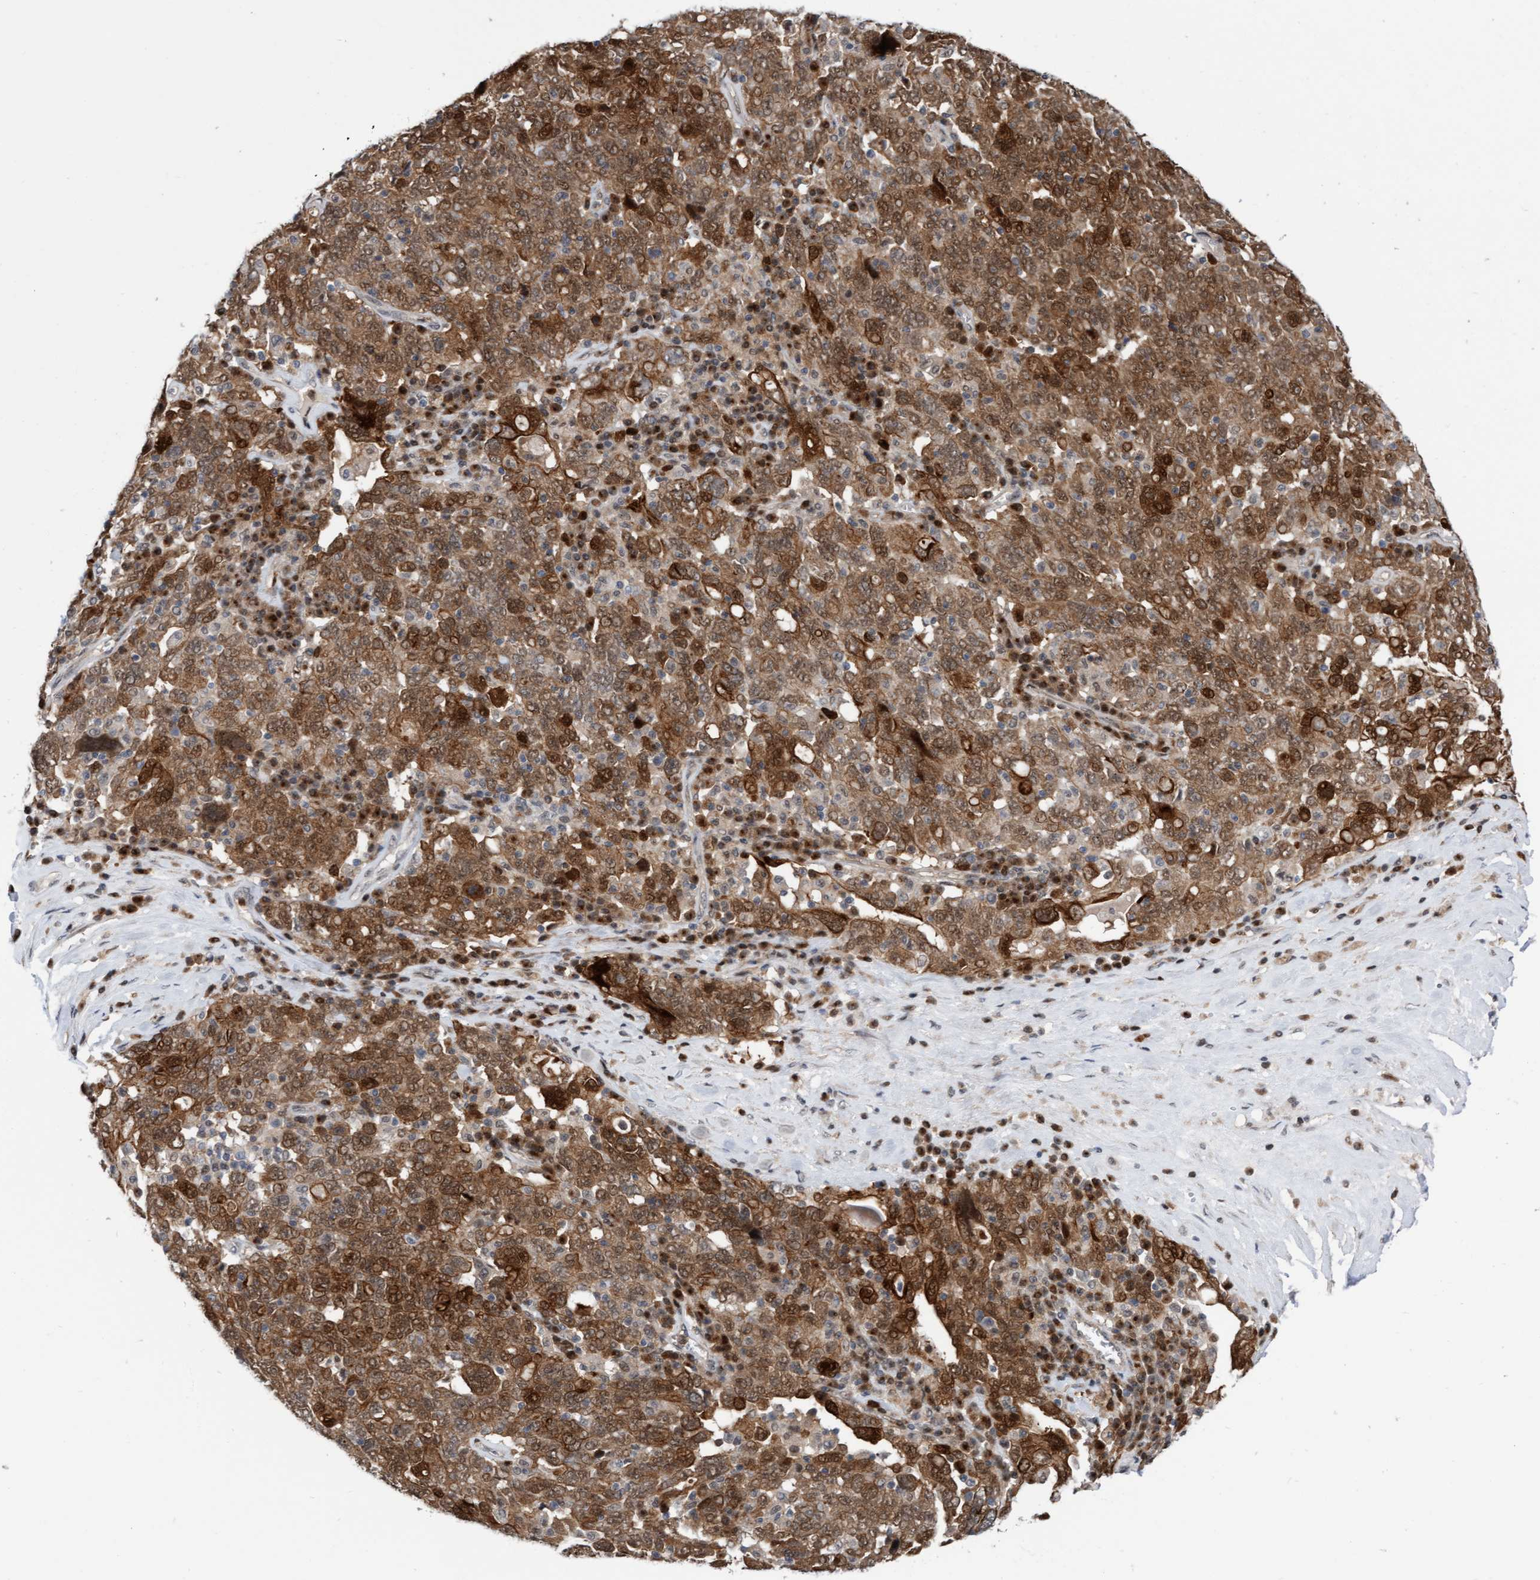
{"staining": {"intensity": "moderate", "quantity": ">75%", "location": "cytoplasmic/membranous,nuclear"}, "tissue": "ovarian cancer", "cell_type": "Tumor cells", "image_type": "cancer", "snomed": [{"axis": "morphology", "description": "Carcinoma, endometroid"}, {"axis": "topography", "description": "Ovary"}], "caption": "Moderate cytoplasmic/membranous and nuclear positivity for a protein is appreciated in approximately >75% of tumor cells of ovarian cancer (endometroid carcinoma) using immunohistochemistry (IHC).", "gene": "RAP1GAP2", "patient": {"sex": "female", "age": 62}}